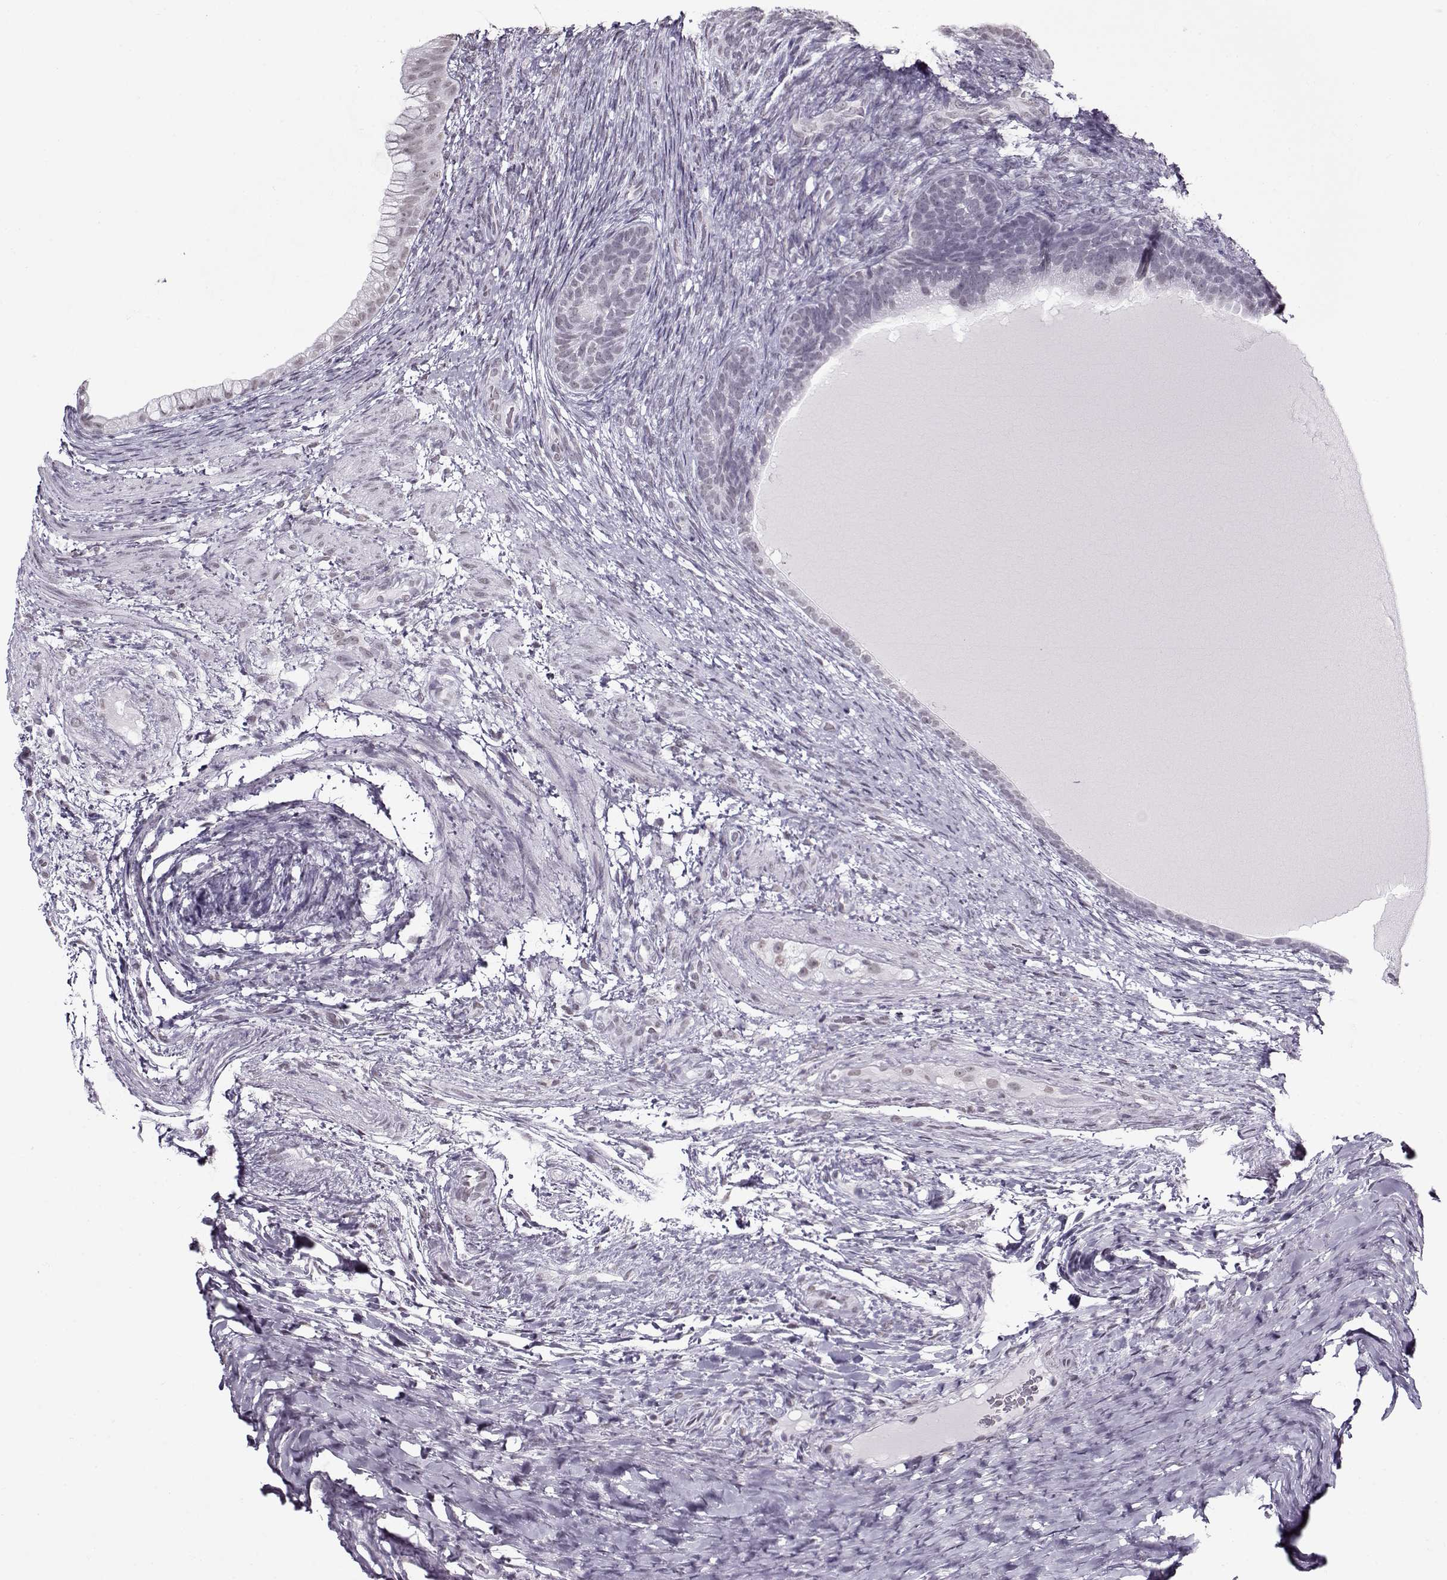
{"staining": {"intensity": "negative", "quantity": "none", "location": "none"}, "tissue": "testis cancer", "cell_type": "Tumor cells", "image_type": "cancer", "snomed": [{"axis": "morphology", "description": "Carcinoma, Embryonal, NOS"}, {"axis": "topography", "description": "Testis"}], "caption": "Protein analysis of embryonal carcinoma (testis) demonstrates no significant staining in tumor cells.", "gene": "PRMT8", "patient": {"sex": "male", "age": 24}}